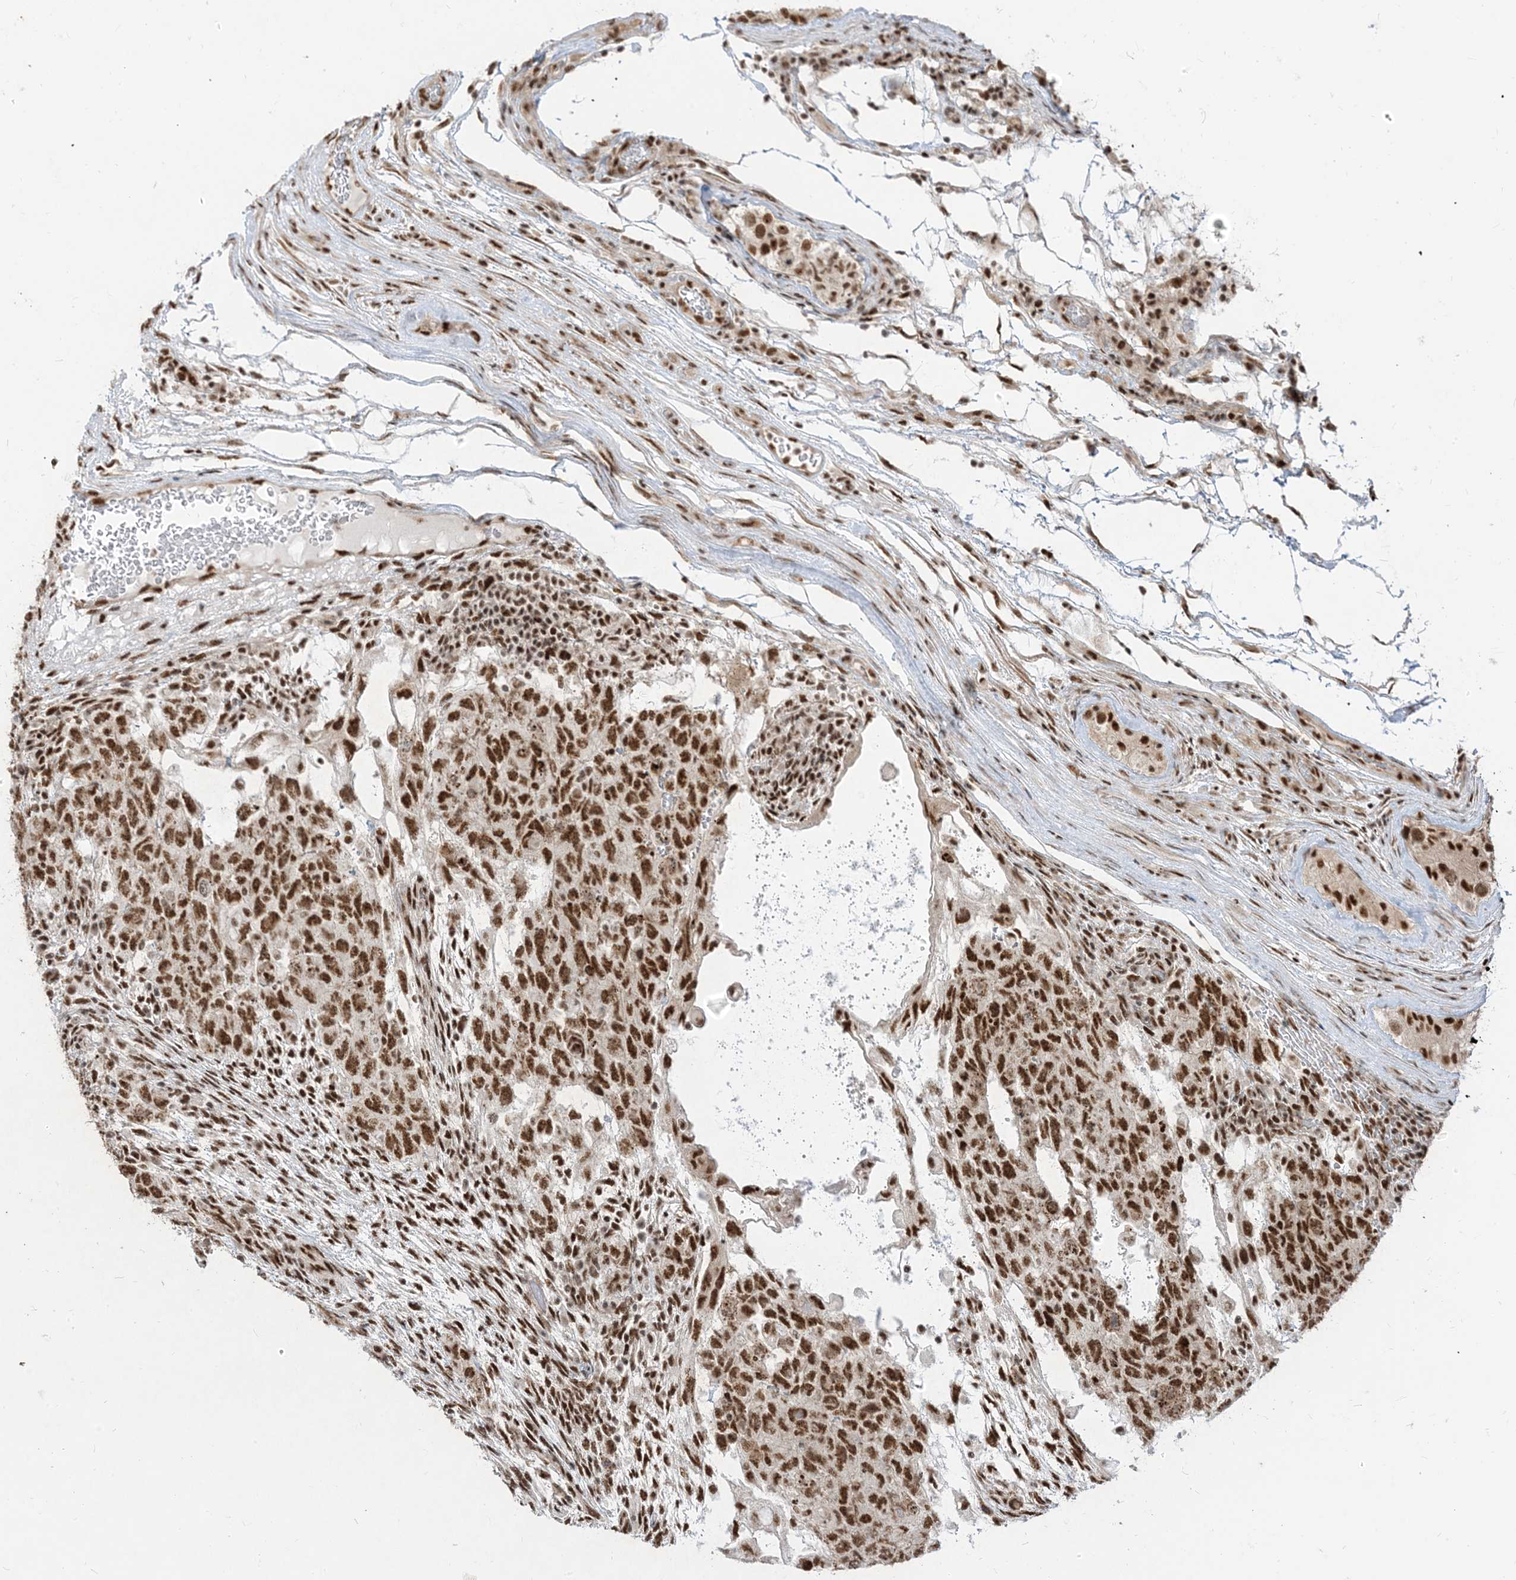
{"staining": {"intensity": "strong", "quantity": ">75%", "location": "nuclear"}, "tissue": "testis cancer", "cell_type": "Tumor cells", "image_type": "cancer", "snomed": [{"axis": "morphology", "description": "Normal tissue, NOS"}, {"axis": "morphology", "description": "Carcinoma, Embryonal, NOS"}, {"axis": "topography", "description": "Testis"}], "caption": "High-magnification brightfield microscopy of embryonal carcinoma (testis) stained with DAB (3,3'-diaminobenzidine) (brown) and counterstained with hematoxylin (blue). tumor cells exhibit strong nuclear positivity is identified in approximately>75% of cells. The staining is performed using DAB brown chromogen to label protein expression. The nuclei are counter-stained blue using hematoxylin.", "gene": "ARGLU1", "patient": {"sex": "male", "age": 36}}